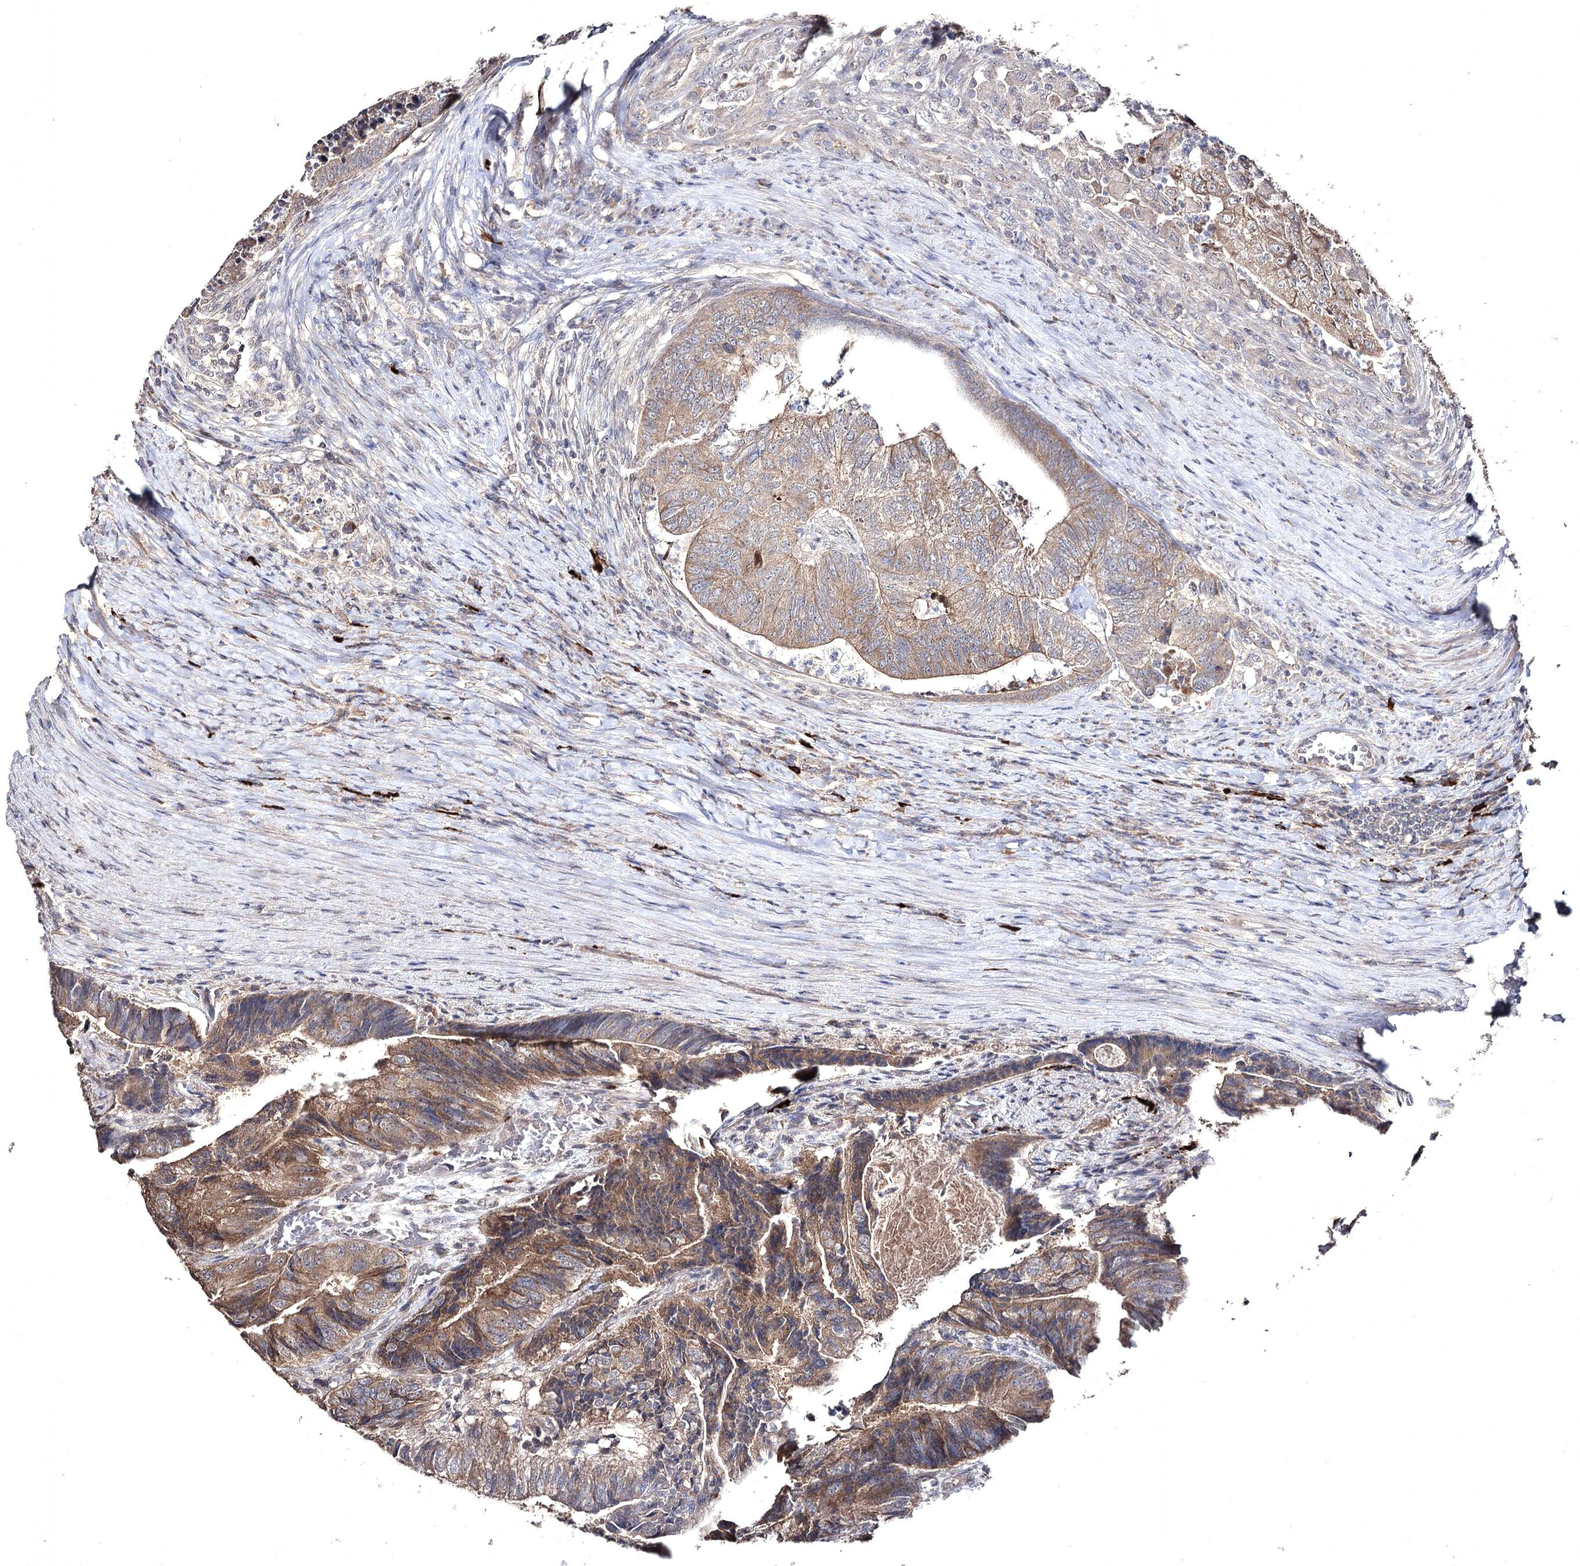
{"staining": {"intensity": "moderate", "quantity": ">75%", "location": "cytoplasmic/membranous"}, "tissue": "colorectal cancer", "cell_type": "Tumor cells", "image_type": "cancer", "snomed": [{"axis": "morphology", "description": "Adenocarcinoma, NOS"}, {"axis": "topography", "description": "Colon"}], "caption": "Immunohistochemical staining of colorectal cancer shows medium levels of moderate cytoplasmic/membranous staining in approximately >75% of tumor cells.", "gene": "SEMA4G", "patient": {"sex": "female", "age": 67}}